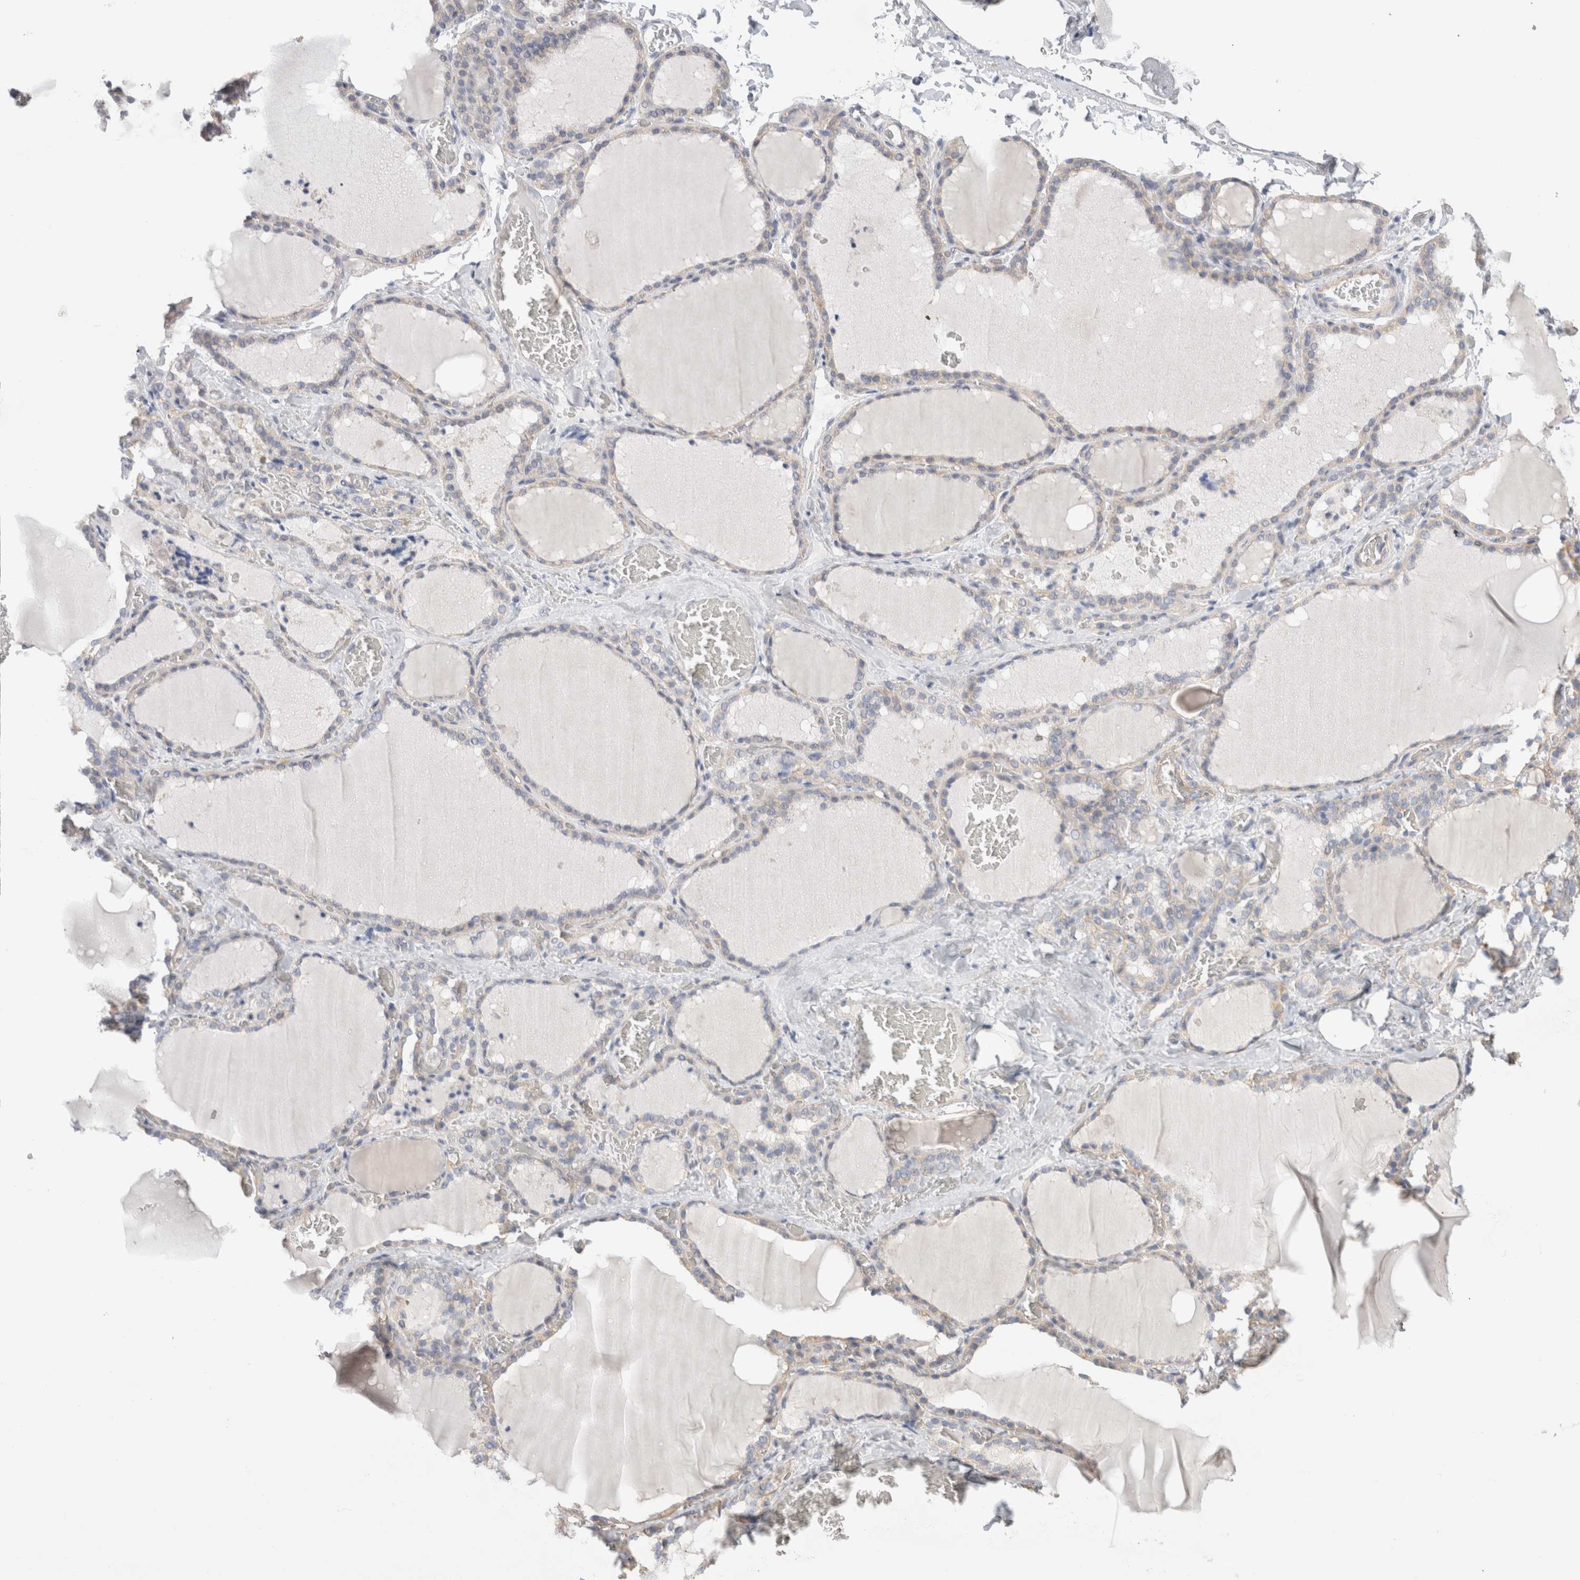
{"staining": {"intensity": "negative", "quantity": "none", "location": "none"}, "tissue": "thyroid gland", "cell_type": "Glandular cells", "image_type": "normal", "snomed": [{"axis": "morphology", "description": "Normal tissue, NOS"}, {"axis": "topography", "description": "Thyroid gland"}], "caption": "This is a photomicrograph of immunohistochemistry (IHC) staining of benign thyroid gland, which shows no positivity in glandular cells.", "gene": "DMD", "patient": {"sex": "female", "age": 22}}